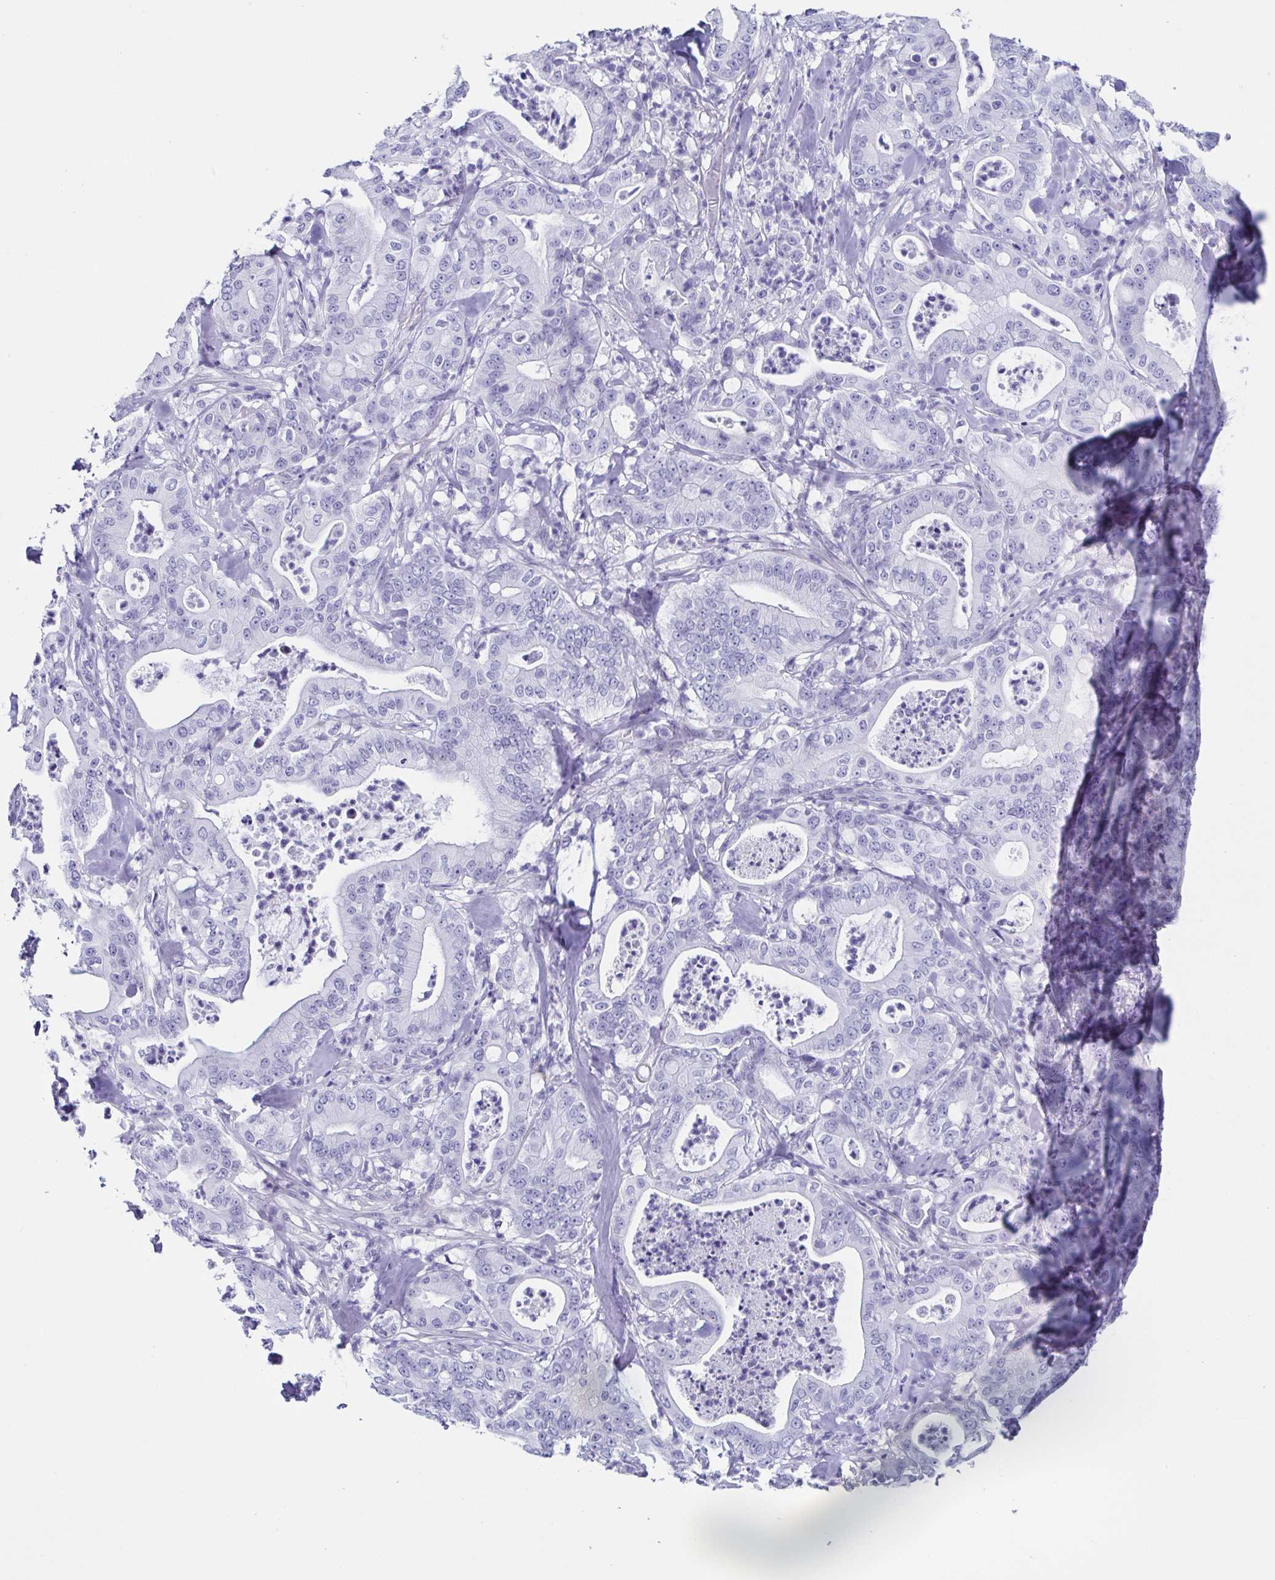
{"staining": {"intensity": "negative", "quantity": "none", "location": "none"}, "tissue": "pancreatic cancer", "cell_type": "Tumor cells", "image_type": "cancer", "snomed": [{"axis": "morphology", "description": "Adenocarcinoma, NOS"}, {"axis": "topography", "description": "Pancreas"}], "caption": "An immunohistochemistry (IHC) photomicrograph of pancreatic cancer (adenocarcinoma) is shown. There is no staining in tumor cells of pancreatic cancer (adenocarcinoma).", "gene": "TNNT2", "patient": {"sex": "male", "age": 71}}